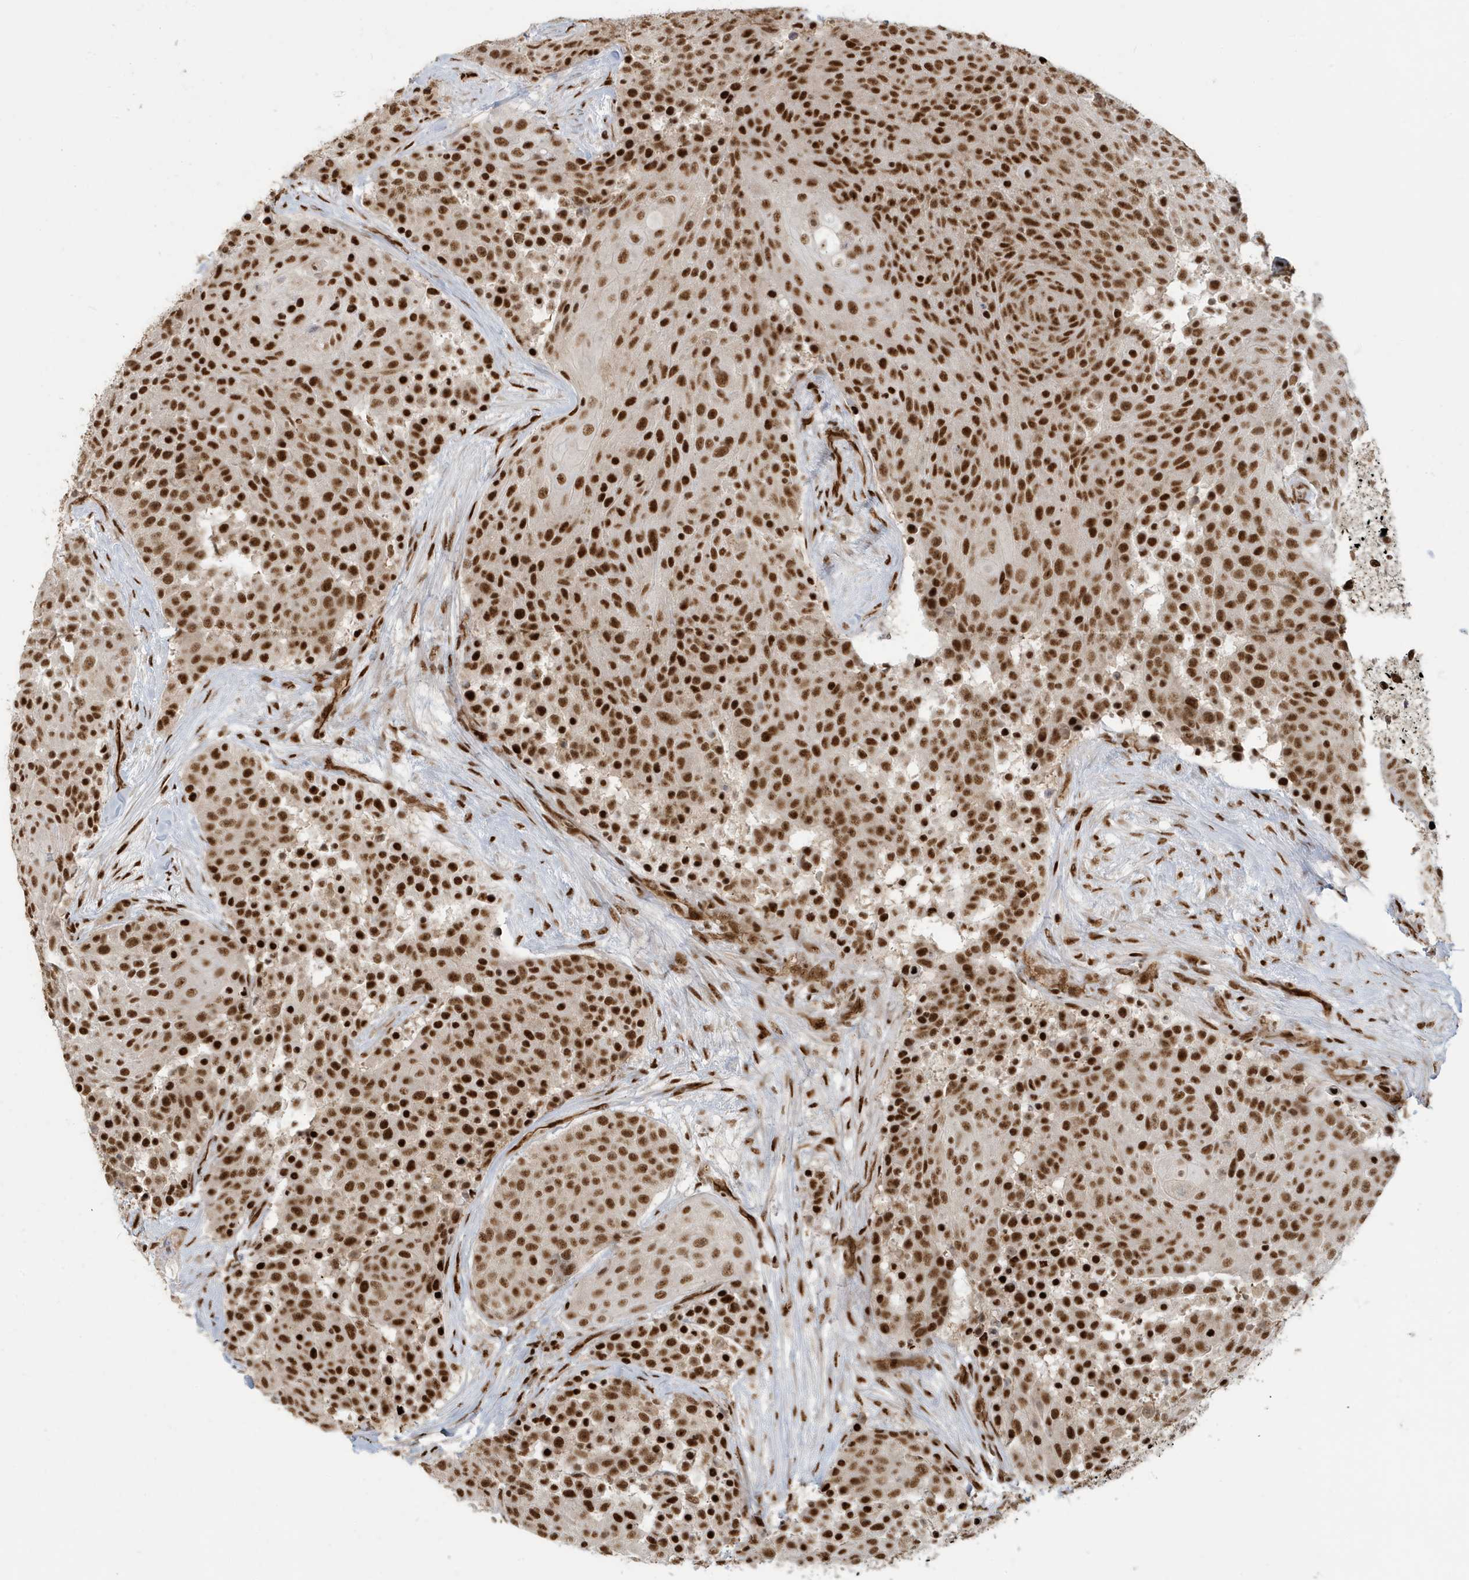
{"staining": {"intensity": "strong", "quantity": ">75%", "location": "nuclear"}, "tissue": "urothelial cancer", "cell_type": "Tumor cells", "image_type": "cancer", "snomed": [{"axis": "morphology", "description": "Urothelial carcinoma, High grade"}, {"axis": "topography", "description": "Urinary bladder"}], "caption": "IHC histopathology image of neoplastic tissue: urothelial cancer stained using immunohistochemistry (IHC) reveals high levels of strong protein expression localized specifically in the nuclear of tumor cells, appearing as a nuclear brown color.", "gene": "CKS2", "patient": {"sex": "female", "age": 63}}